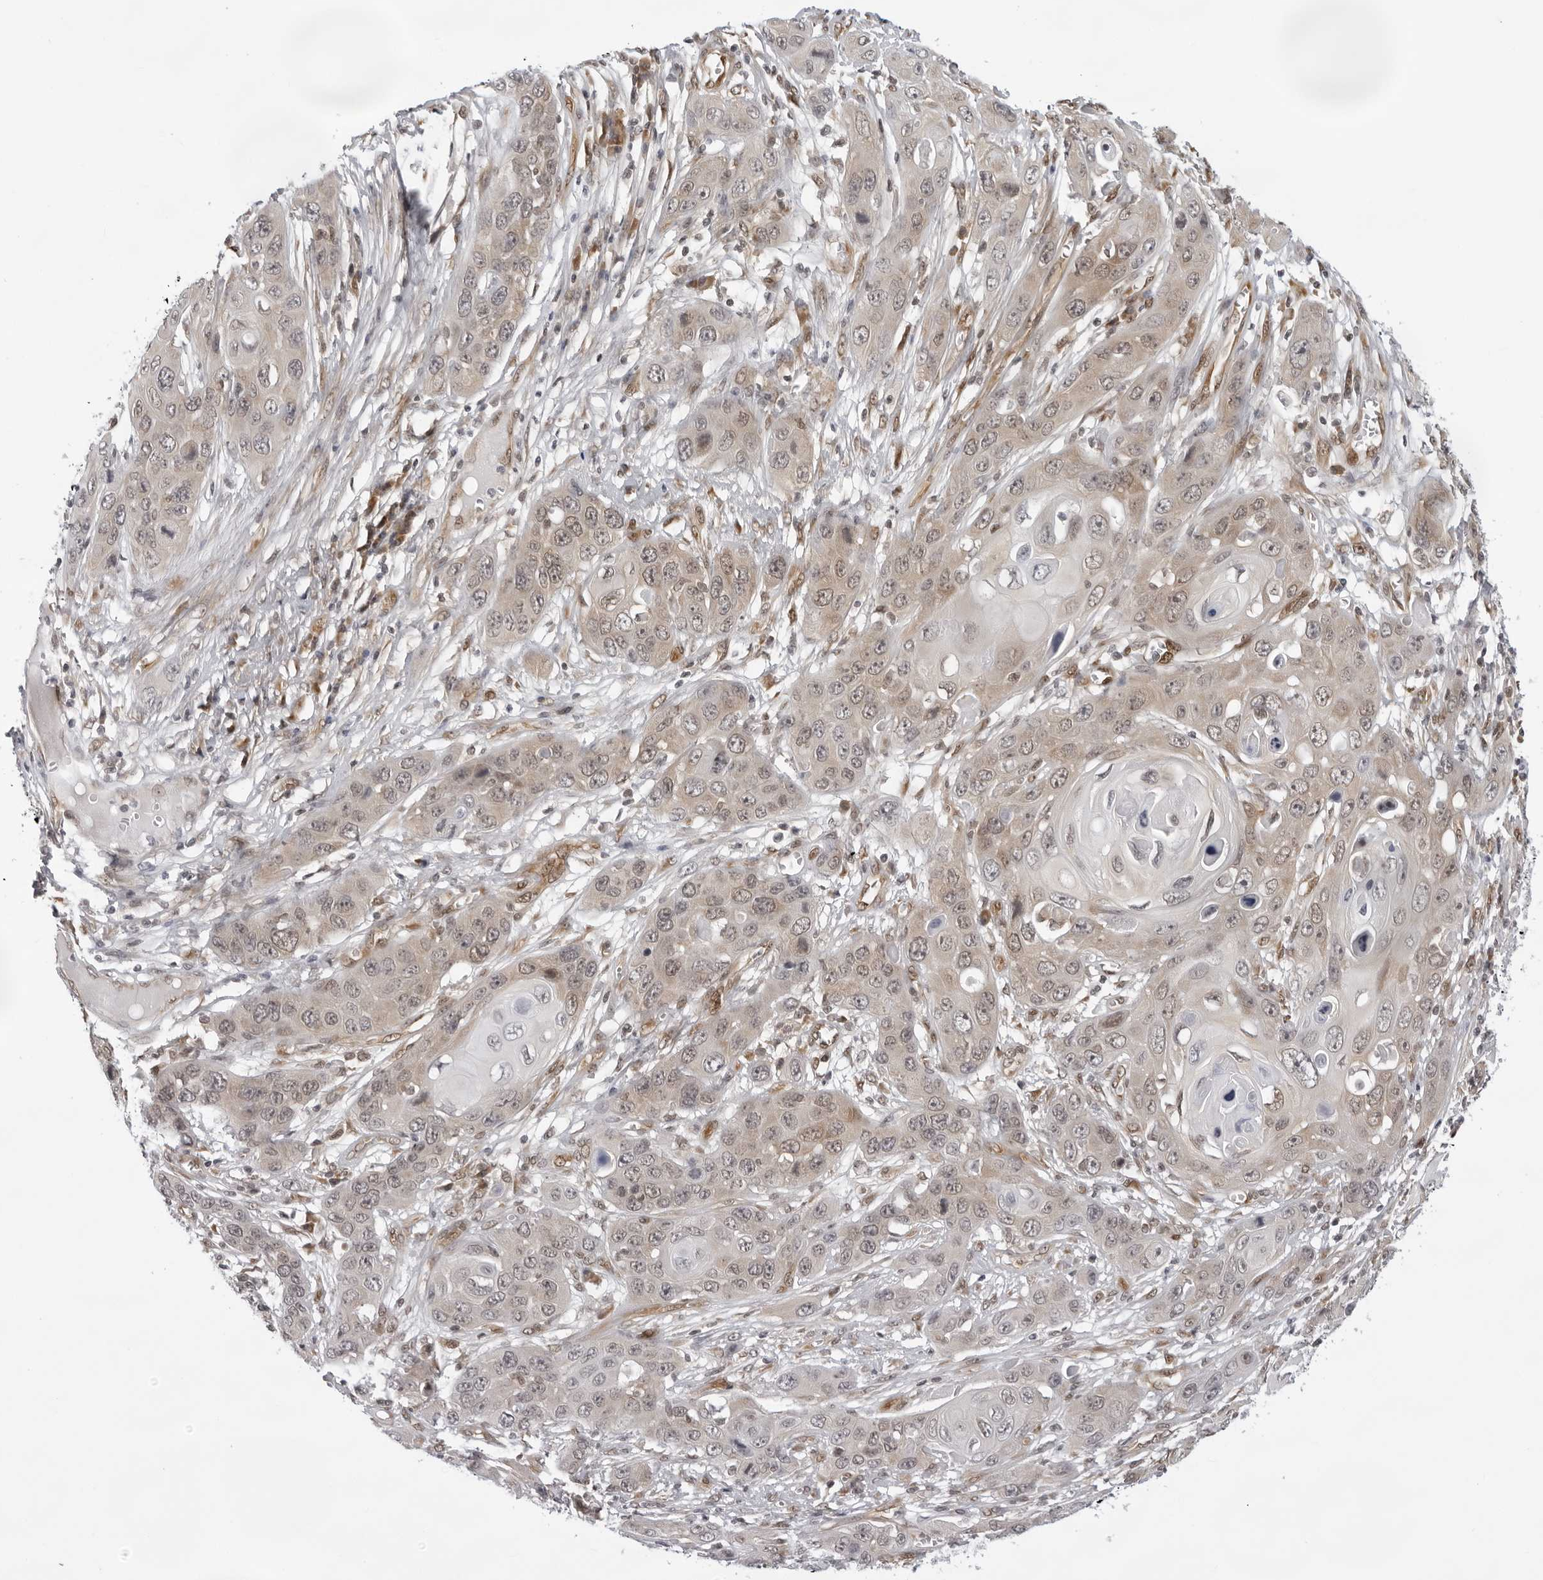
{"staining": {"intensity": "weak", "quantity": ">75%", "location": "cytoplasmic/membranous"}, "tissue": "skin cancer", "cell_type": "Tumor cells", "image_type": "cancer", "snomed": [{"axis": "morphology", "description": "Squamous cell carcinoma, NOS"}, {"axis": "topography", "description": "Skin"}], "caption": "Human skin cancer stained with a protein marker shows weak staining in tumor cells.", "gene": "CASP7", "patient": {"sex": "male", "age": 55}}